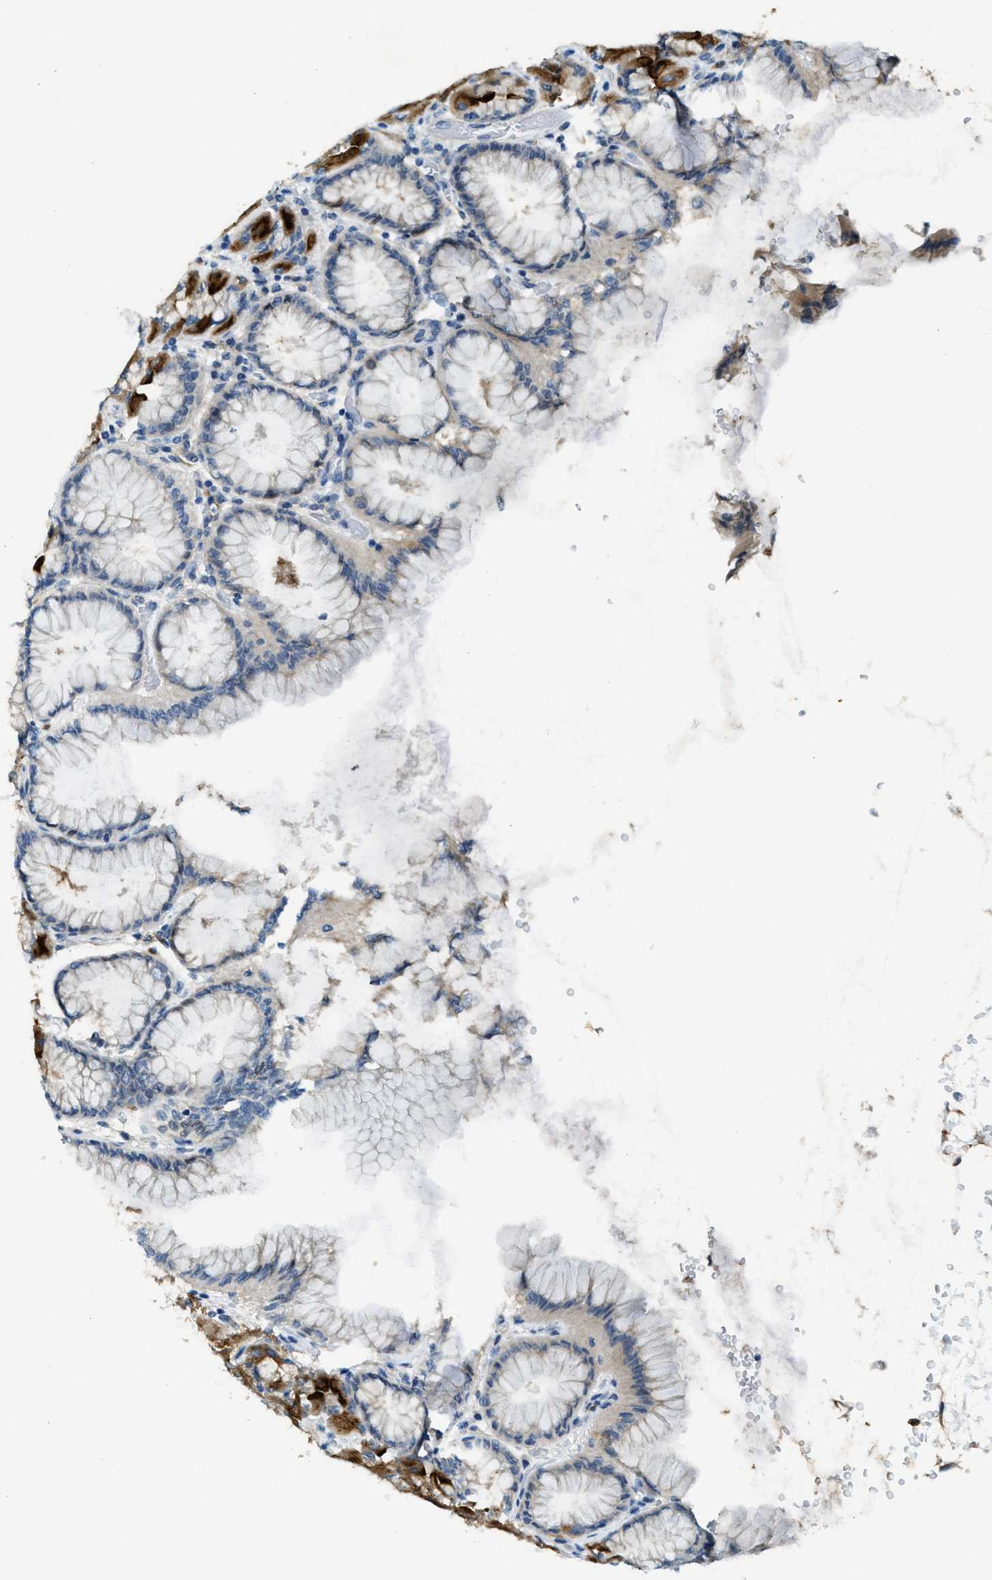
{"staining": {"intensity": "strong", "quantity": "25%-75%", "location": "cytoplasmic/membranous"}, "tissue": "stomach", "cell_type": "Glandular cells", "image_type": "normal", "snomed": [{"axis": "morphology", "description": "Normal tissue, NOS"}, {"axis": "topography", "description": "Stomach, upper"}], "caption": "About 25%-75% of glandular cells in unremarkable stomach exhibit strong cytoplasmic/membranous protein positivity as visualized by brown immunohistochemical staining.", "gene": "SNX14", "patient": {"sex": "female", "age": 56}}